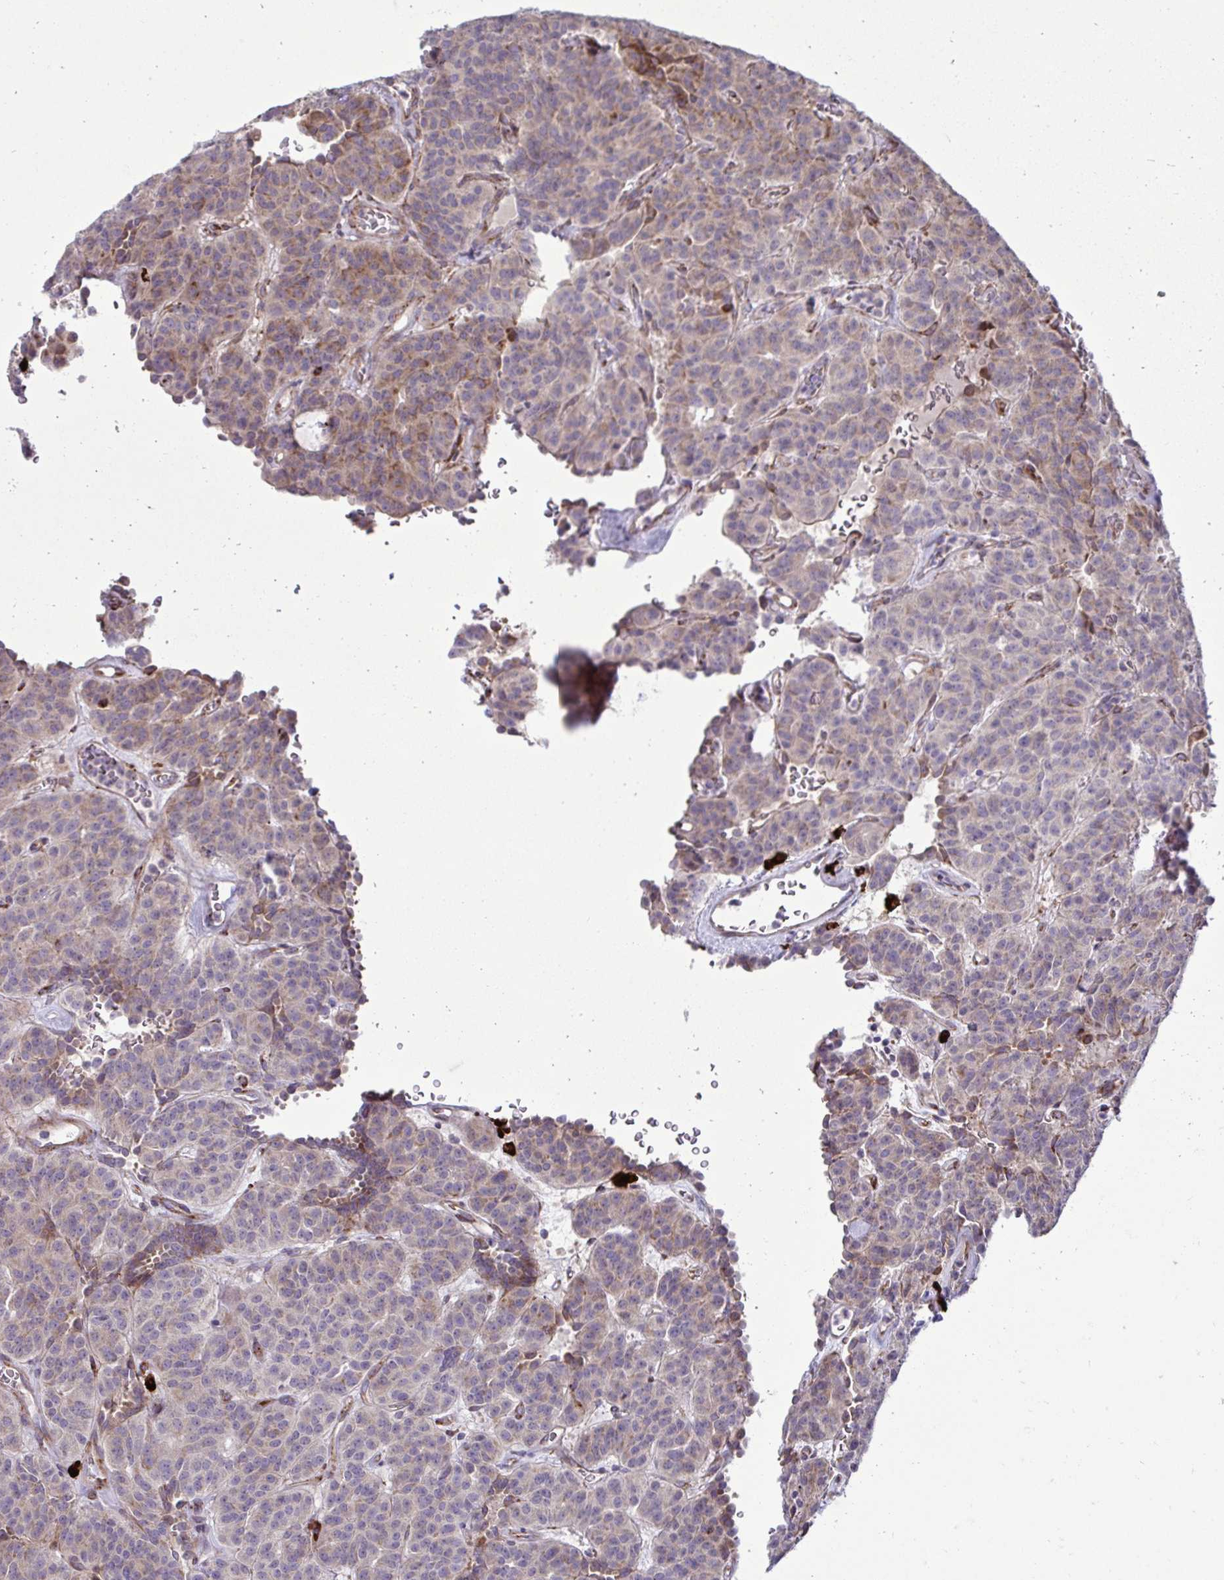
{"staining": {"intensity": "weak", "quantity": "25%-75%", "location": "cytoplasmic/membranous"}, "tissue": "carcinoid", "cell_type": "Tumor cells", "image_type": "cancer", "snomed": [{"axis": "morphology", "description": "Carcinoid, malignant, NOS"}, {"axis": "topography", "description": "Lung"}], "caption": "Brown immunohistochemical staining in human carcinoid (malignant) demonstrates weak cytoplasmic/membranous positivity in approximately 25%-75% of tumor cells.", "gene": "LIMS1", "patient": {"sex": "female", "age": 61}}